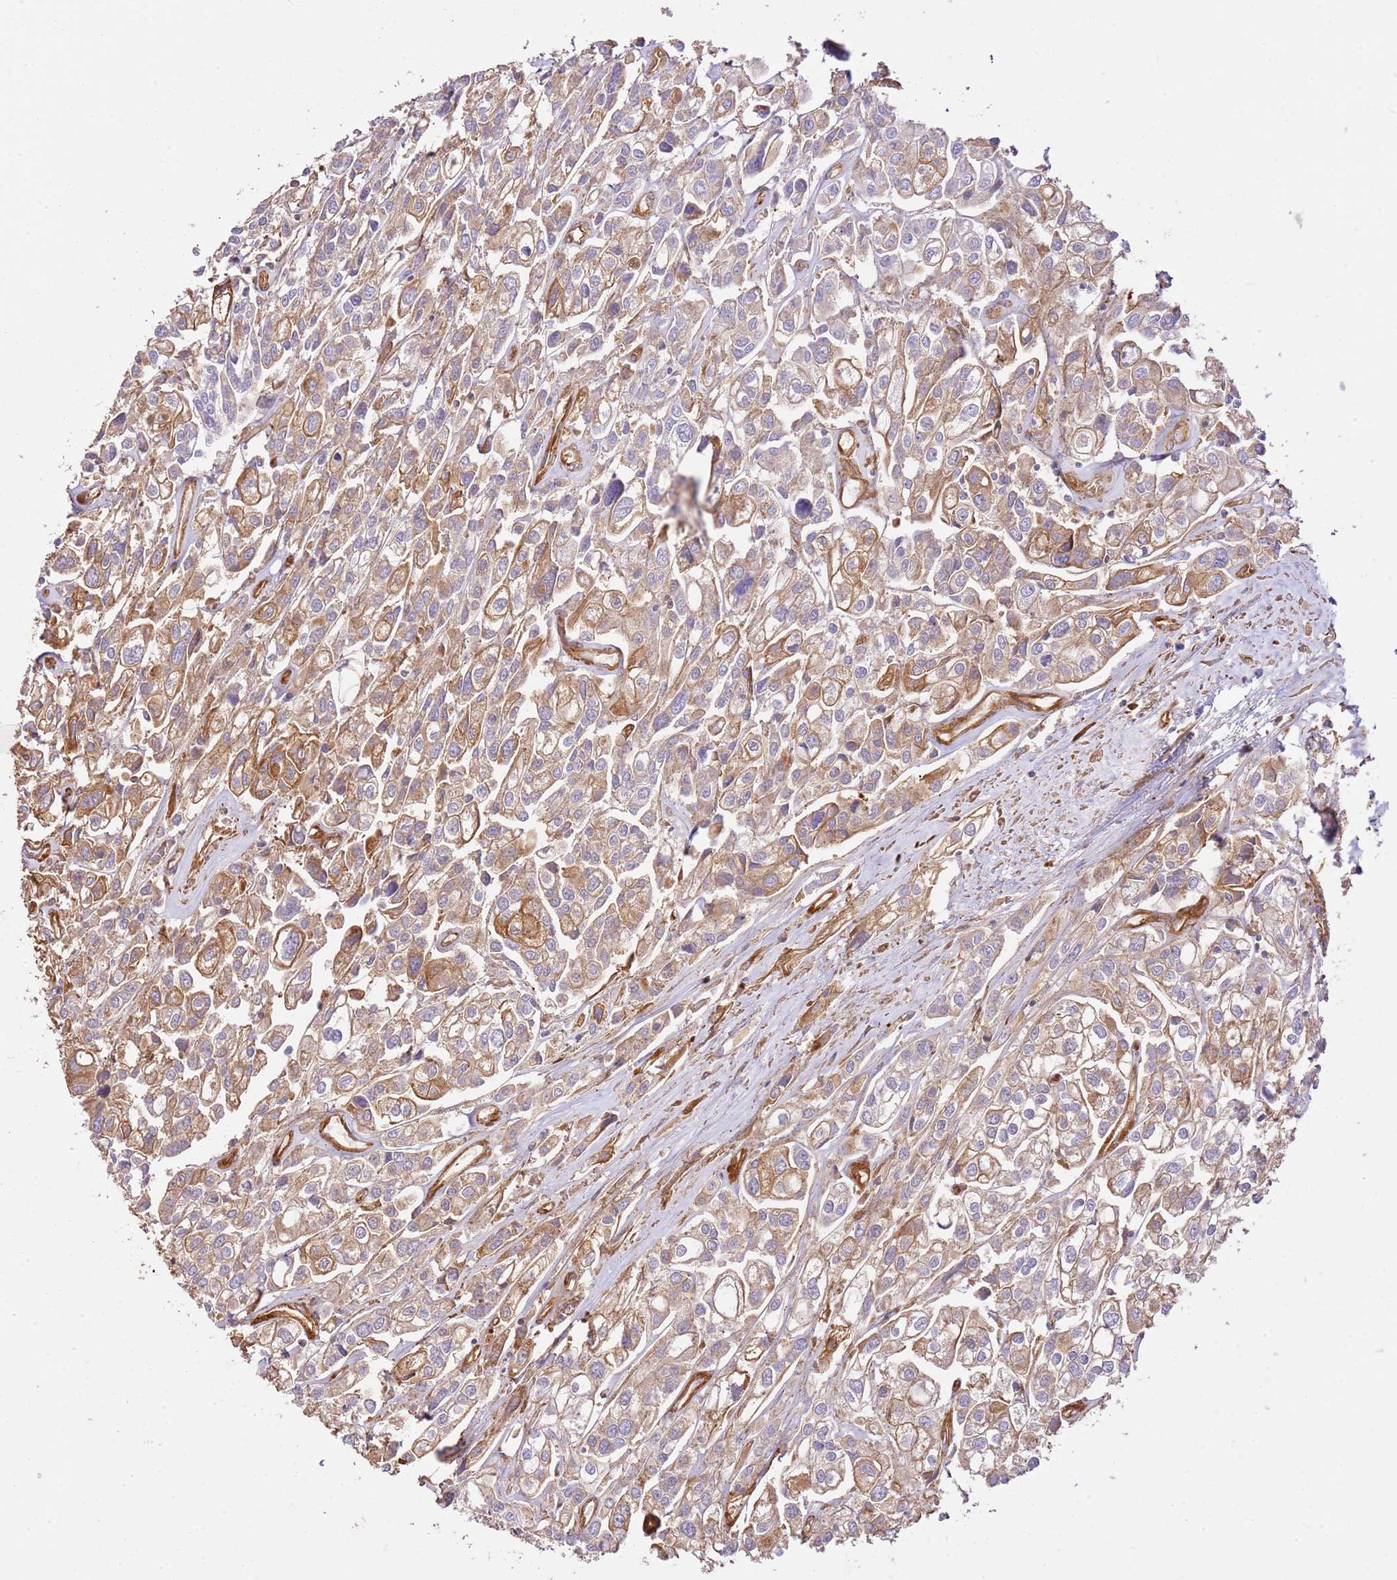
{"staining": {"intensity": "moderate", "quantity": ">75%", "location": "cytoplasmic/membranous"}, "tissue": "urothelial cancer", "cell_type": "Tumor cells", "image_type": "cancer", "snomed": [{"axis": "morphology", "description": "Urothelial carcinoma, High grade"}, {"axis": "topography", "description": "Urinary bladder"}], "caption": "DAB immunohistochemical staining of human urothelial cancer displays moderate cytoplasmic/membranous protein staining in about >75% of tumor cells. (Stains: DAB in brown, nuclei in blue, Microscopy: brightfield microscopy at high magnification).", "gene": "ZBTB39", "patient": {"sex": "male", "age": 67}}